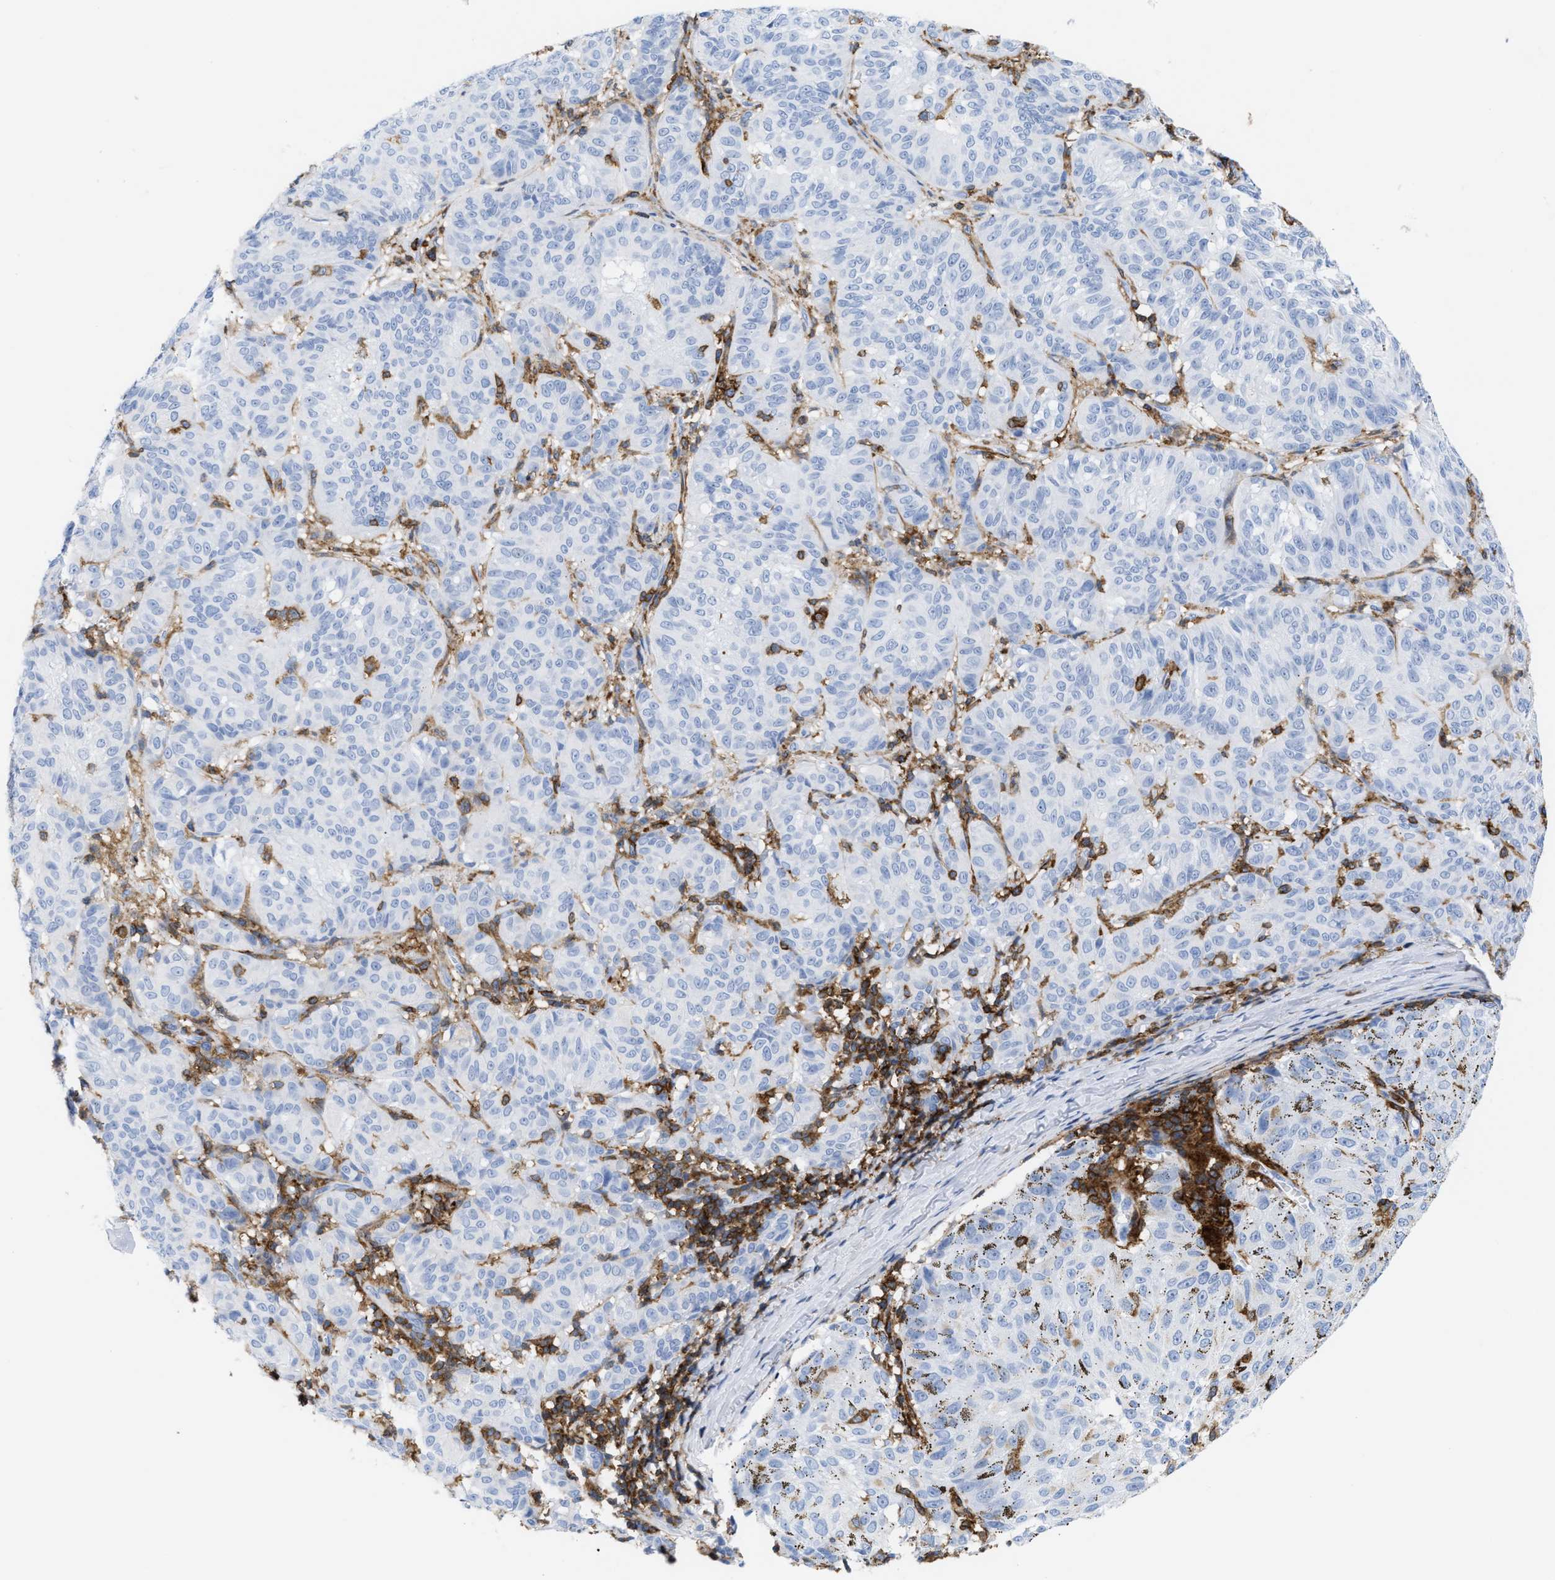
{"staining": {"intensity": "negative", "quantity": "none", "location": "none"}, "tissue": "melanoma", "cell_type": "Tumor cells", "image_type": "cancer", "snomed": [{"axis": "morphology", "description": "Malignant melanoma, NOS"}, {"axis": "topography", "description": "Skin"}], "caption": "This is a image of immunohistochemistry staining of melanoma, which shows no expression in tumor cells. (DAB IHC, high magnification).", "gene": "LCP1", "patient": {"sex": "female", "age": 72}}